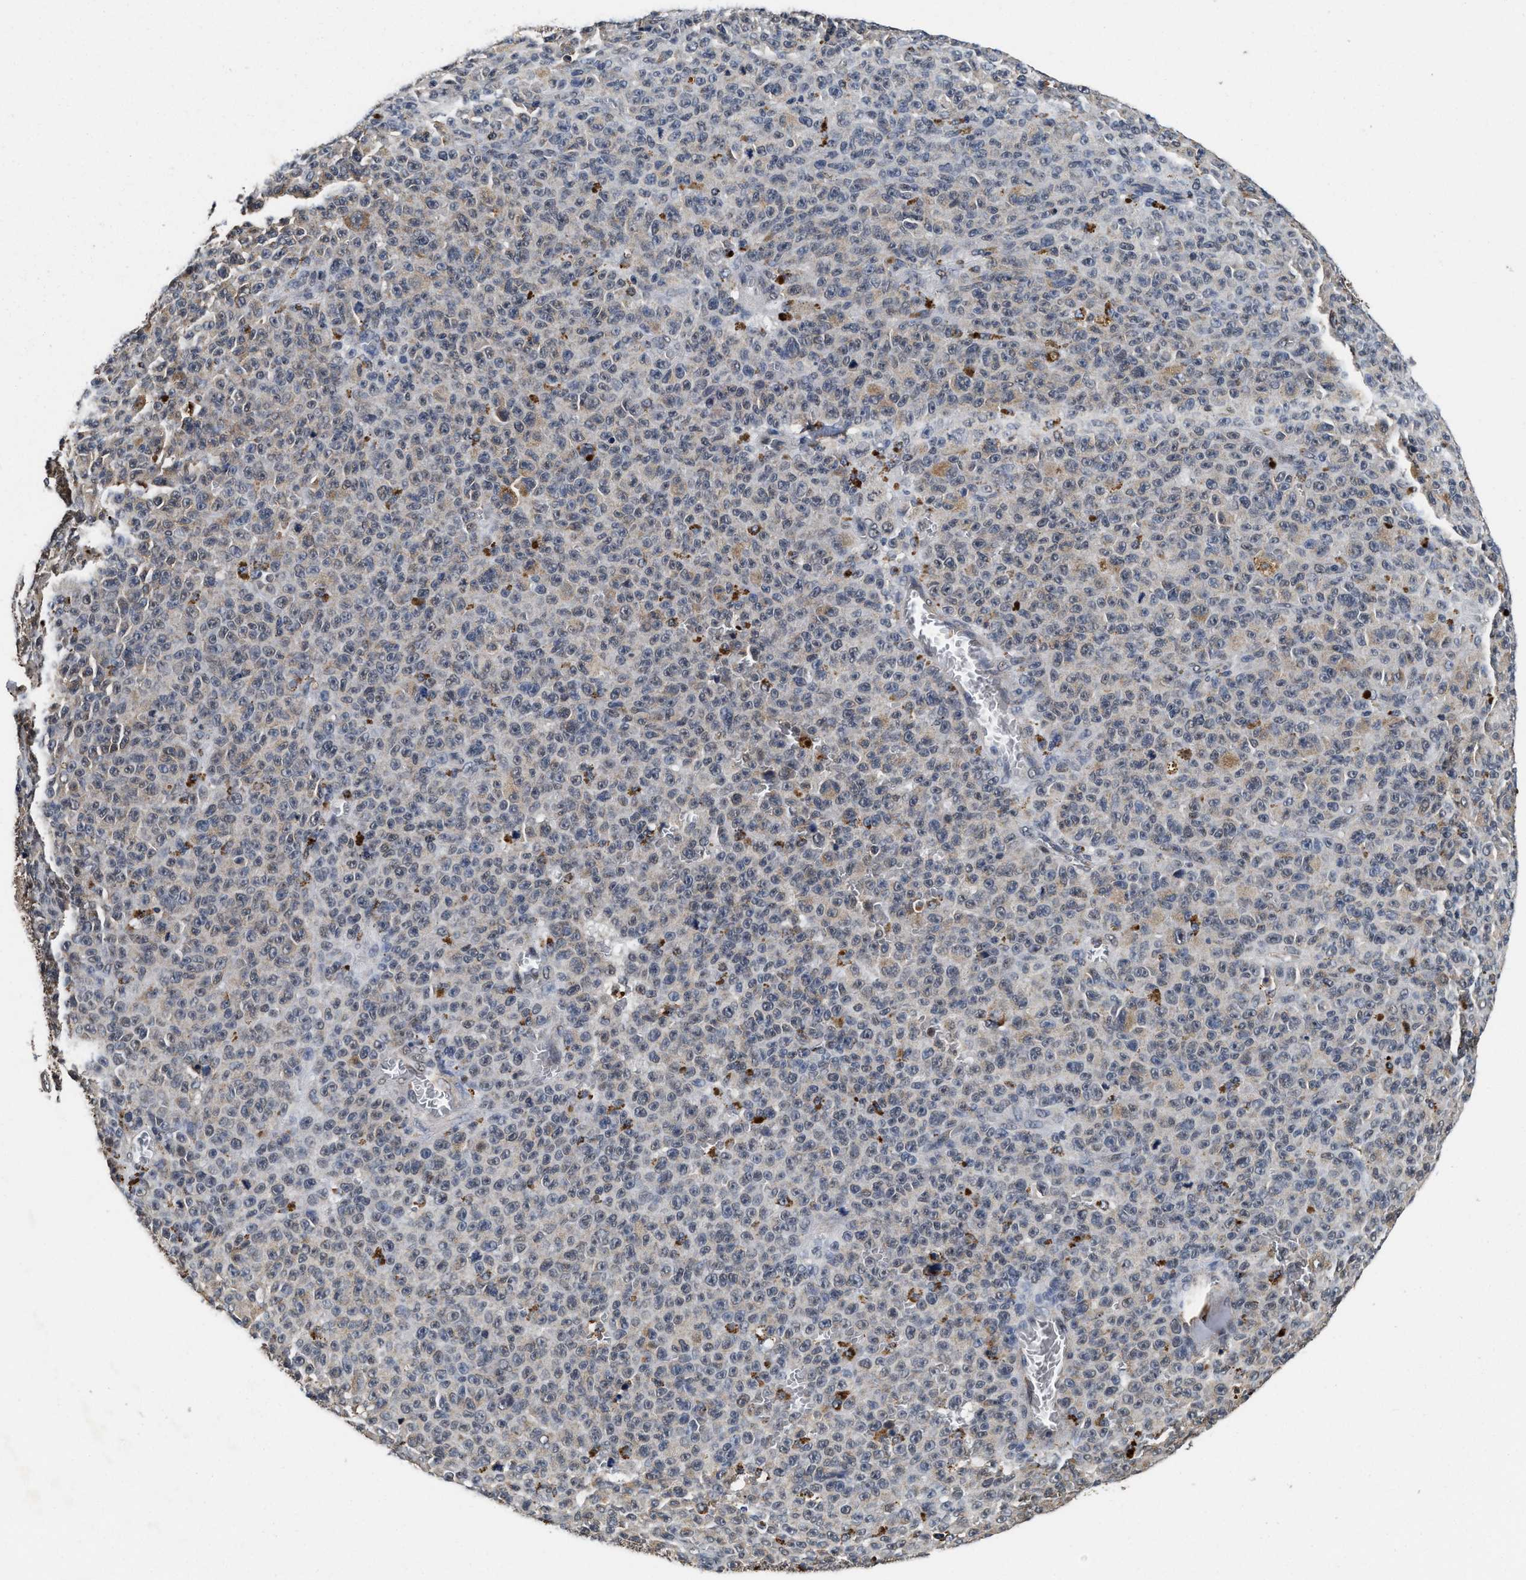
{"staining": {"intensity": "weak", "quantity": "25%-75%", "location": "cytoplasmic/membranous"}, "tissue": "melanoma", "cell_type": "Tumor cells", "image_type": "cancer", "snomed": [{"axis": "morphology", "description": "Malignant melanoma, NOS"}, {"axis": "topography", "description": "Skin"}], "caption": "This histopathology image displays immunohistochemistry (IHC) staining of melanoma, with low weak cytoplasmic/membranous staining in about 25%-75% of tumor cells.", "gene": "ACOX1", "patient": {"sex": "female", "age": 82}}